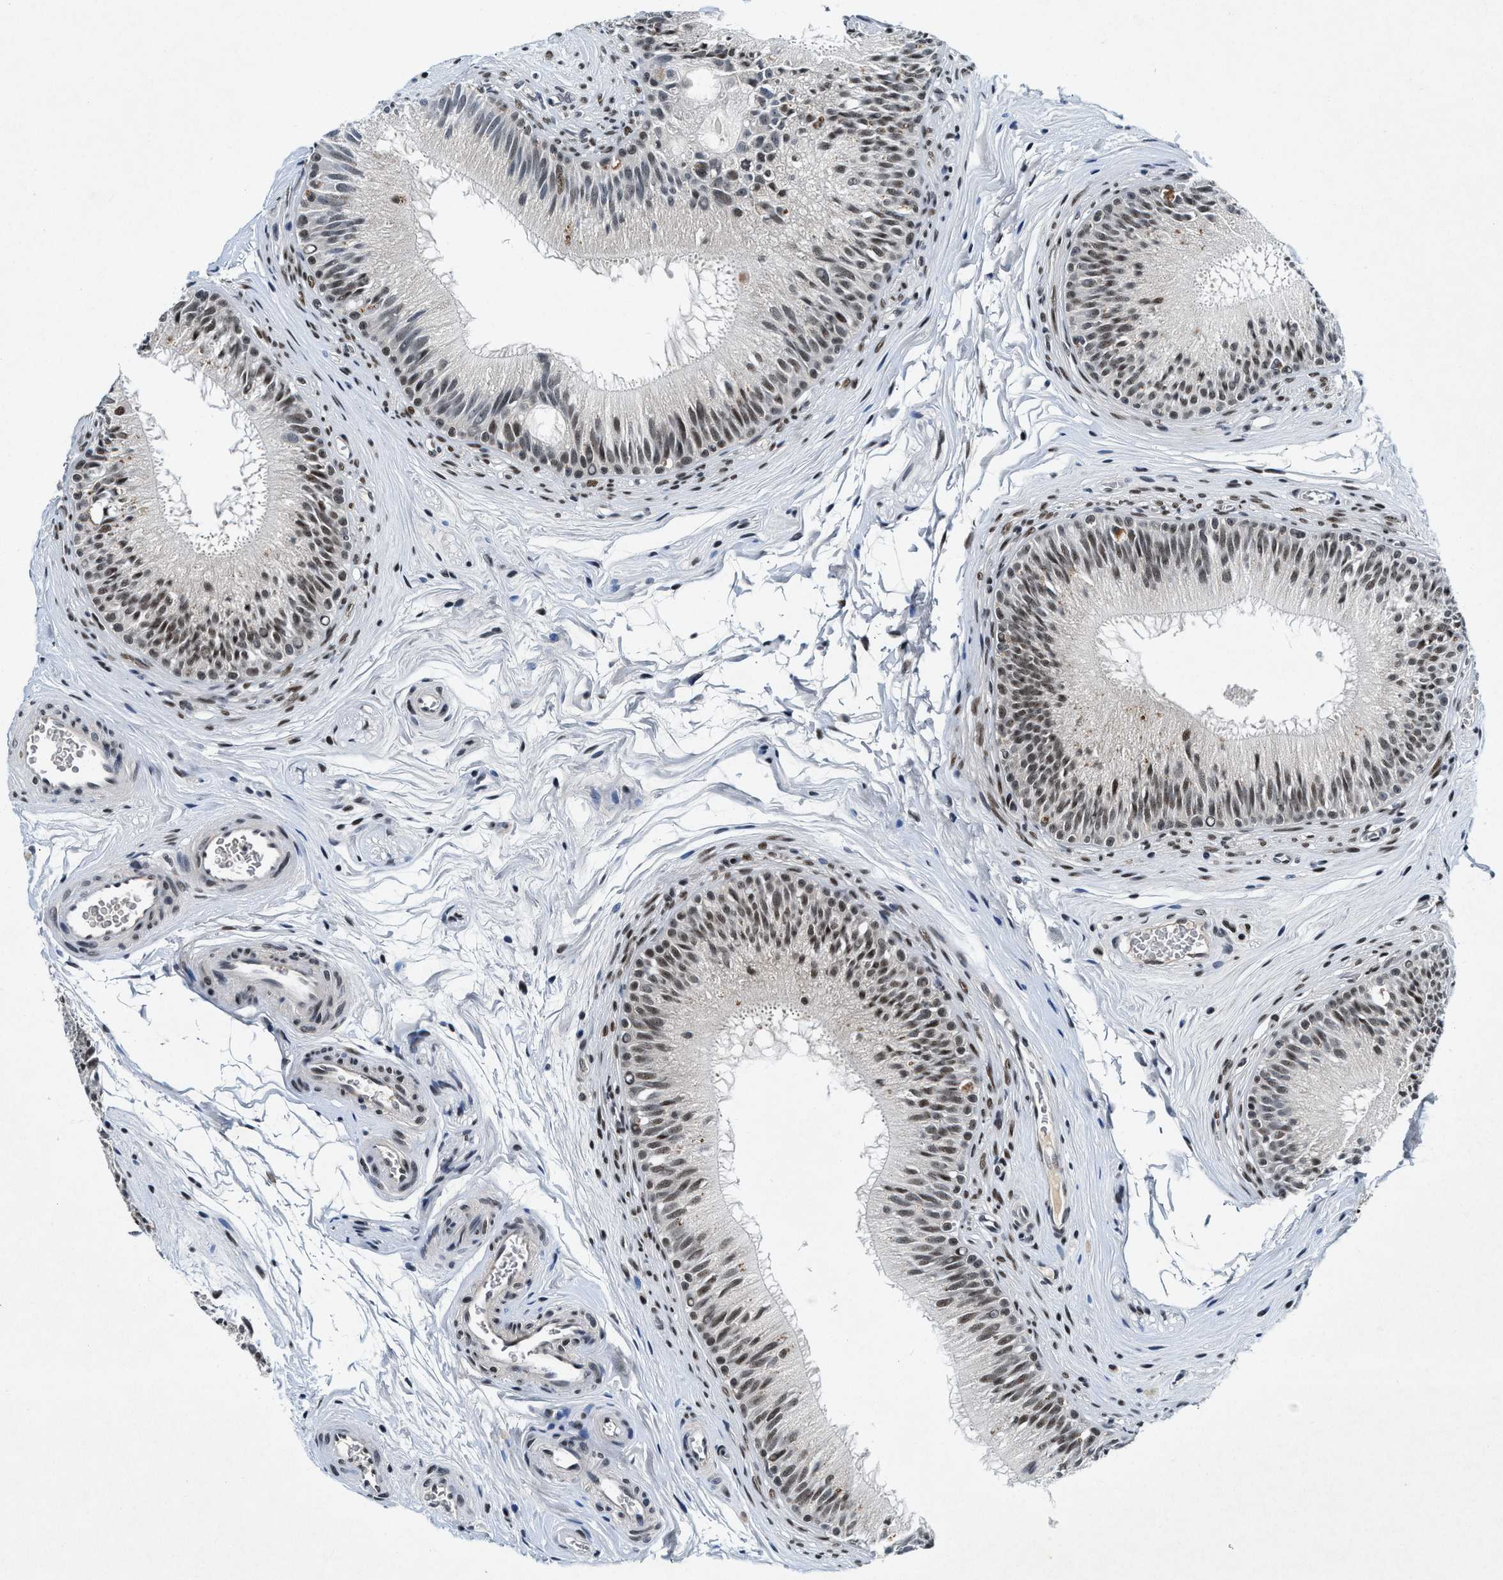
{"staining": {"intensity": "moderate", "quantity": "25%-75%", "location": "nuclear"}, "tissue": "epididymis", "cell_type": "Glandular cells", "image_type": "normal", "snomed": [{"axis": "morphology", "description": "Normal tissue, NOS"}, {"axis": "topography", "description": "Testis"}, {"axis": "topography", "description": "Epididymis"}], "caption": "Human epididymis stained with a brown dye exhibits moderate nuclear positive staining in approximately 25%-75% of glandular cells.", "gene": "NCOA1", "patient": {"sex": "male", "age": 36}}